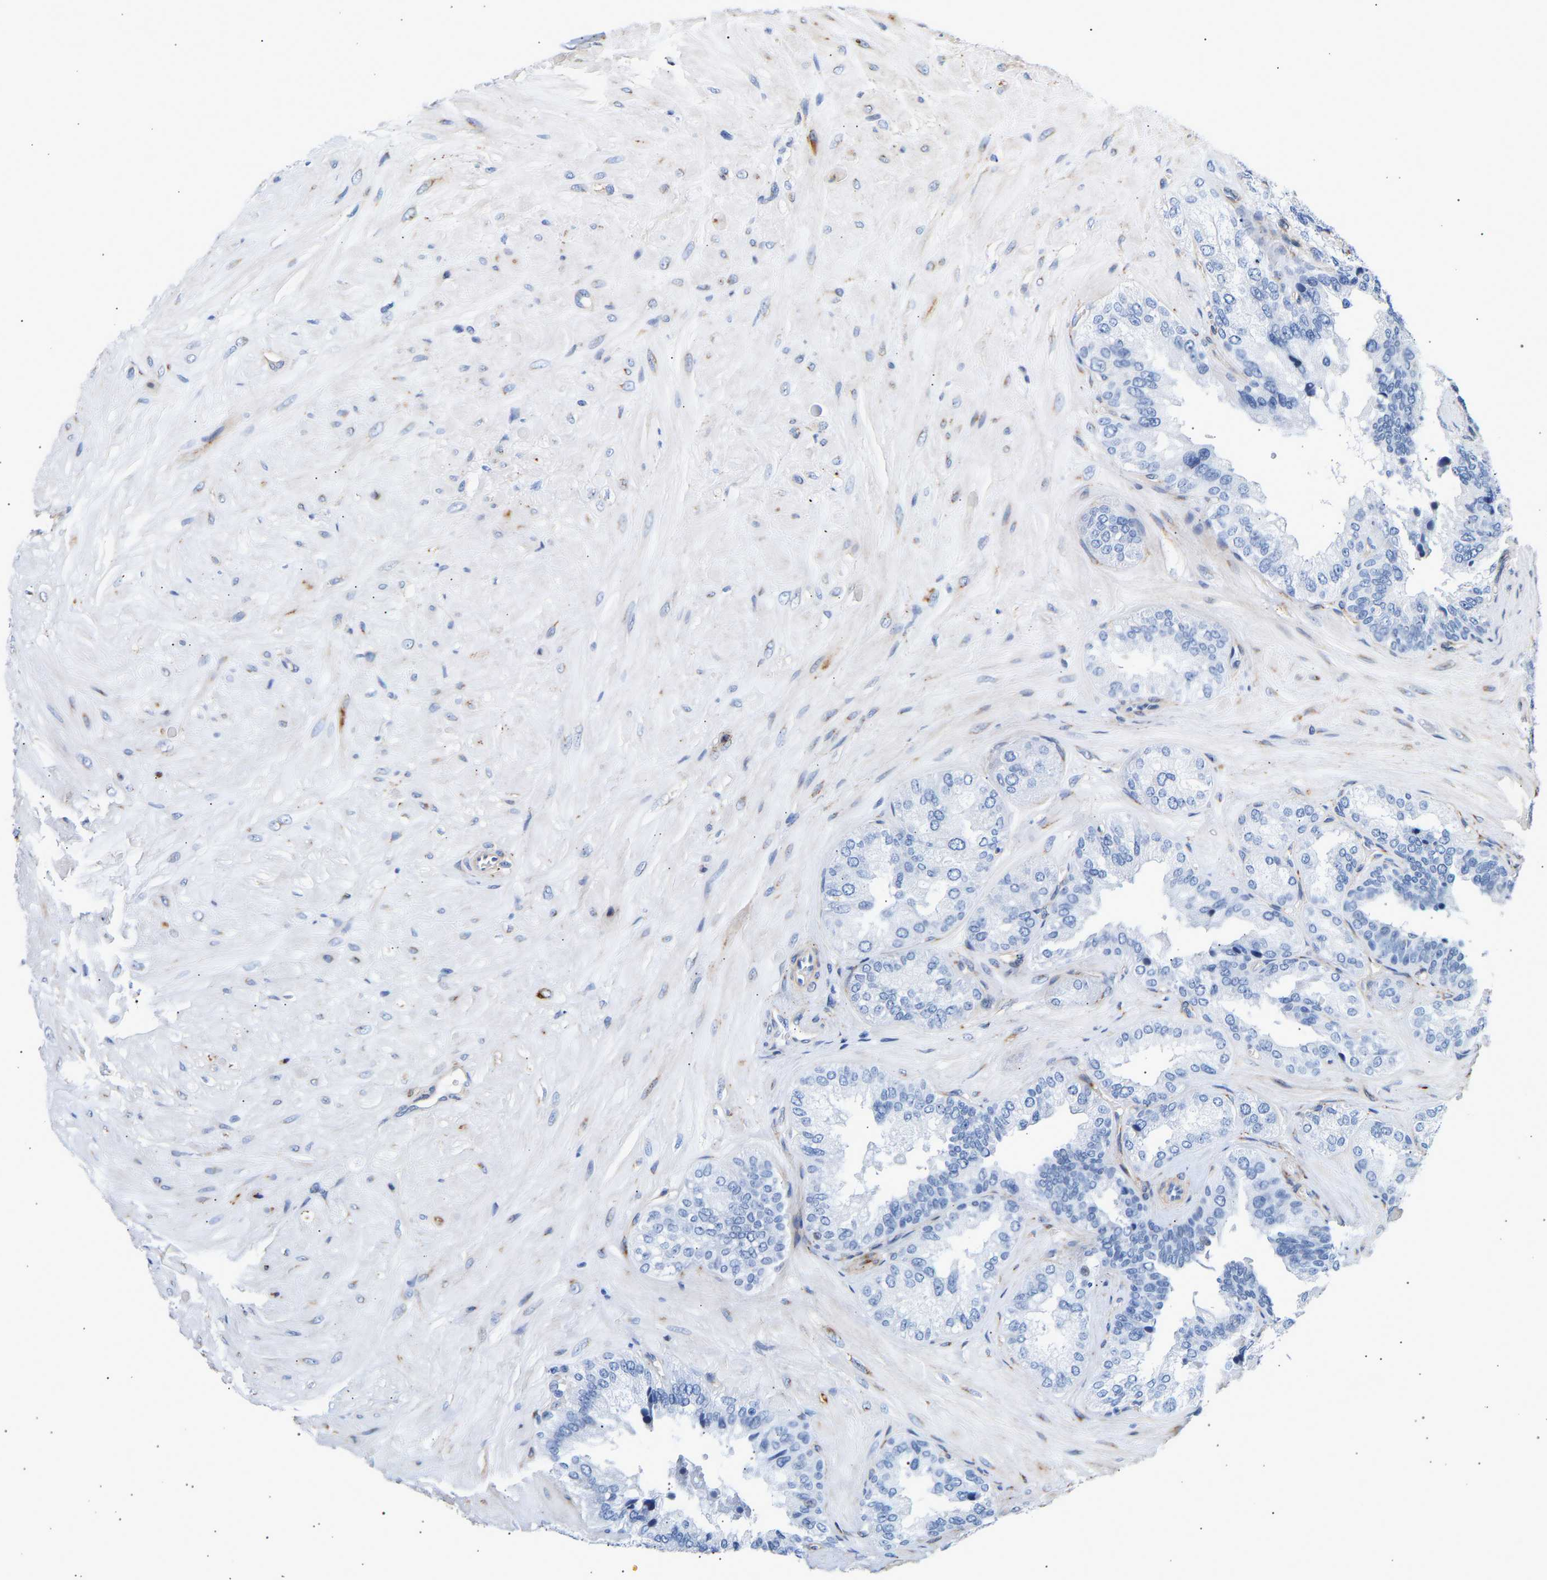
{"staining": {"intensity": "negative", "quantity": "none", "location": "none"}, "tissue": "seminal vesicle", "cell_type": "Glandular cells", "image_type": "normal", "snomed": [{"axis": "morphology", "description": "Normal tissue, NOS"}, {"axis": "topography", "description": "Prostate"}, {"axis": "topography", "description": "Seminal veicle"}], "caption": "The IHC image has no significant positivity in glandular cells of seminal vesicle. (Stains: DAB immunohistochemistry (IHC) with hematoxylin counter stain, Microscopy: brightfield microscopy at high magnification).", "gene": "IGFBP7", "patient": {"sex": "male", "age": 51}}